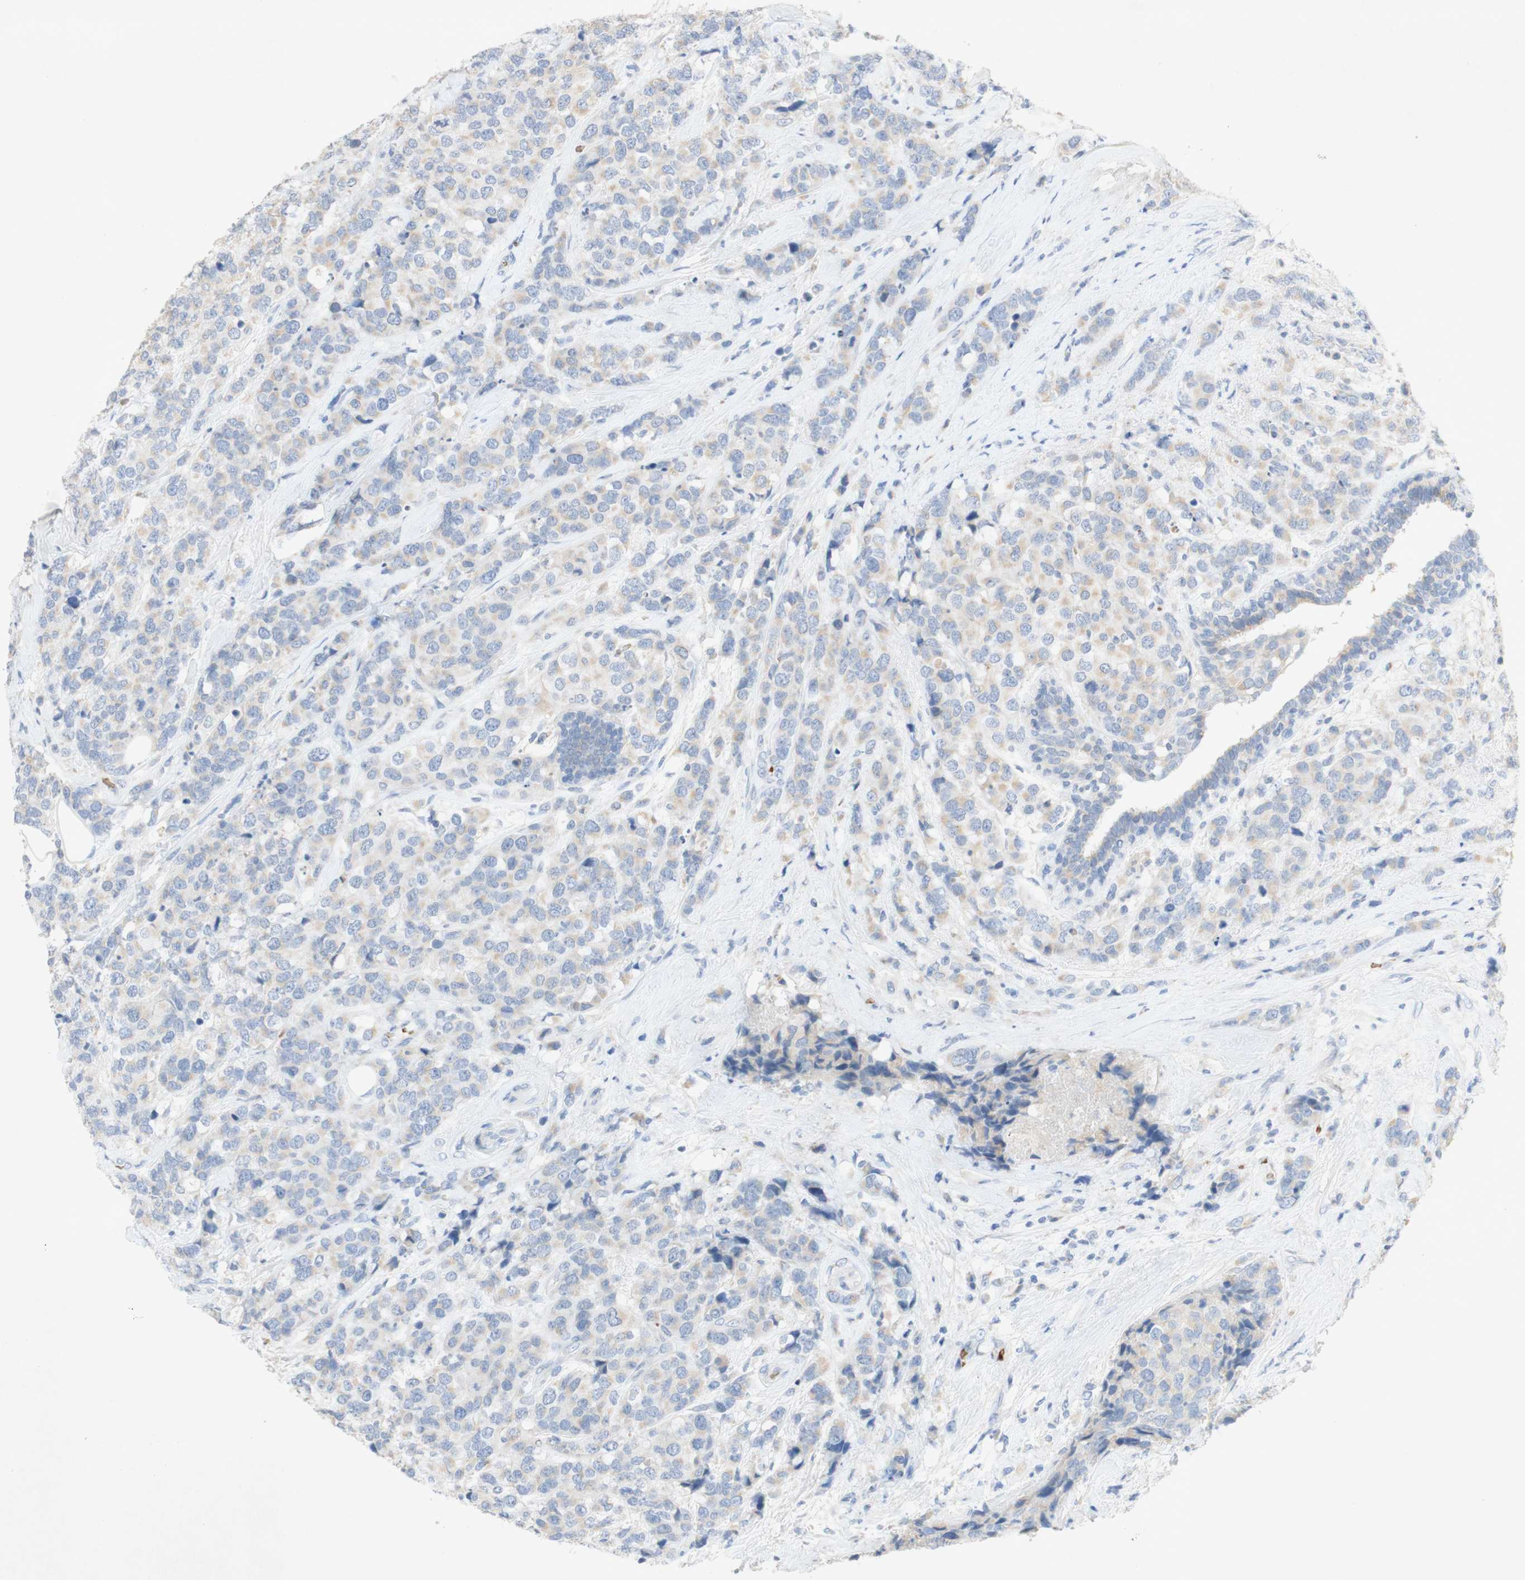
{"staining": {"intensity": "weak", "quantity": "<25%", "location": "cytoplasmic/membranous"}, "tissue": "breast cancer", "cell_type": "Tumor cells", "image_type": "cancer", "snomed": [{"axis": "morphology", "description": "Lobular carcinoma"}, {"axis": "topography", "description": "Breast"}], "caption": "Tumor cells are negative for brown protein staining in breast cancer (lobular carcinoma).", "gene": "EPO", "patient": {"sex": "female", "age": 59}}